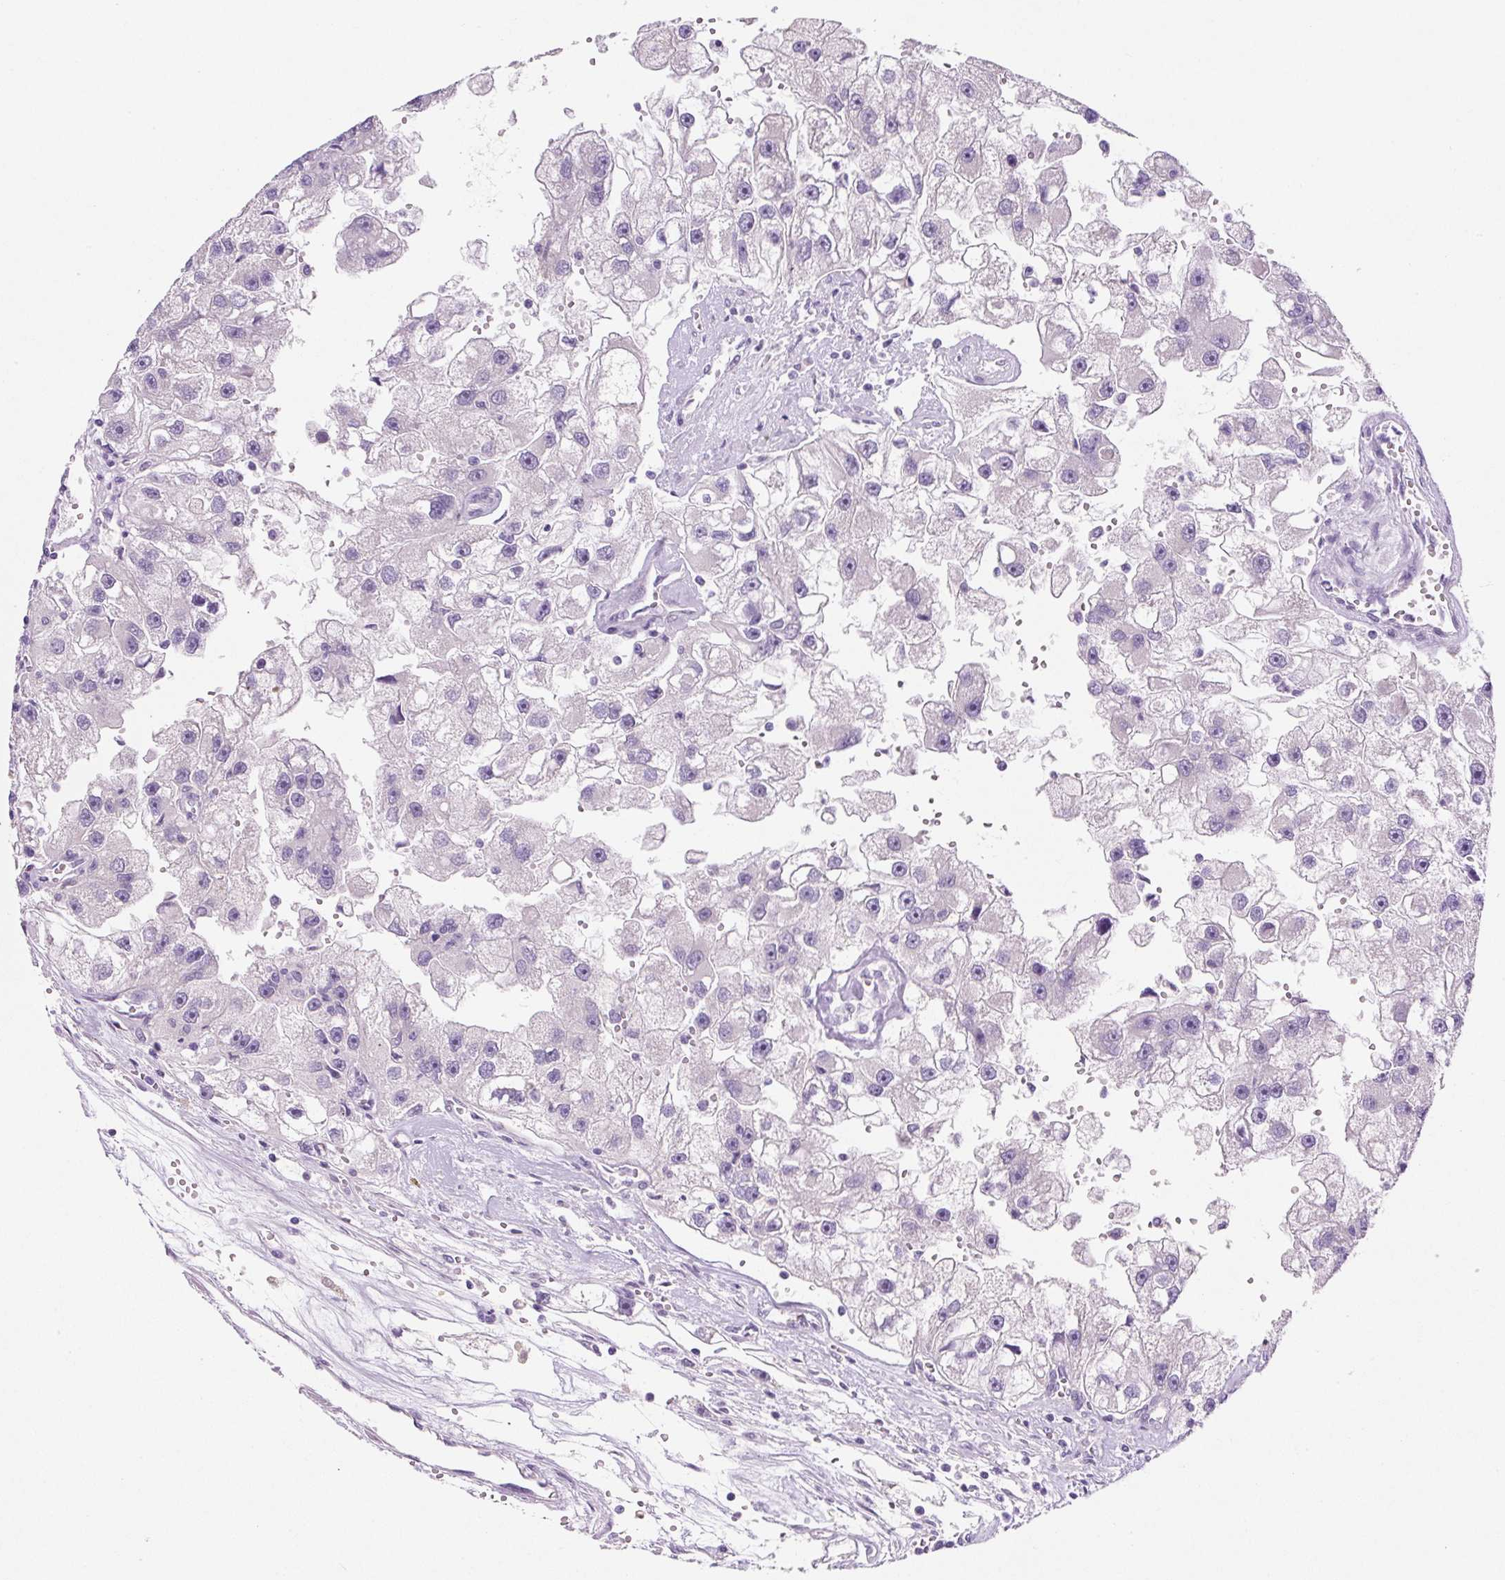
{"staining": {"intensity": "negative", "quantity": "none", "location": "none"}, "tissue": "renal cancer", "cell_type": "Tumor cells", "image_type": "cancer", "snomed": [{"axis": "morphology", "description": "Adenocarcinoma, NOS"}, {"axis": "topography", "description": "Kidney"}], "caption": "Protein analysis of renal adenocarcinoma demonstrates no significant expression in tumor cells.", "gene": "SYP", "patient": {"sex": "male", "age": 63}}